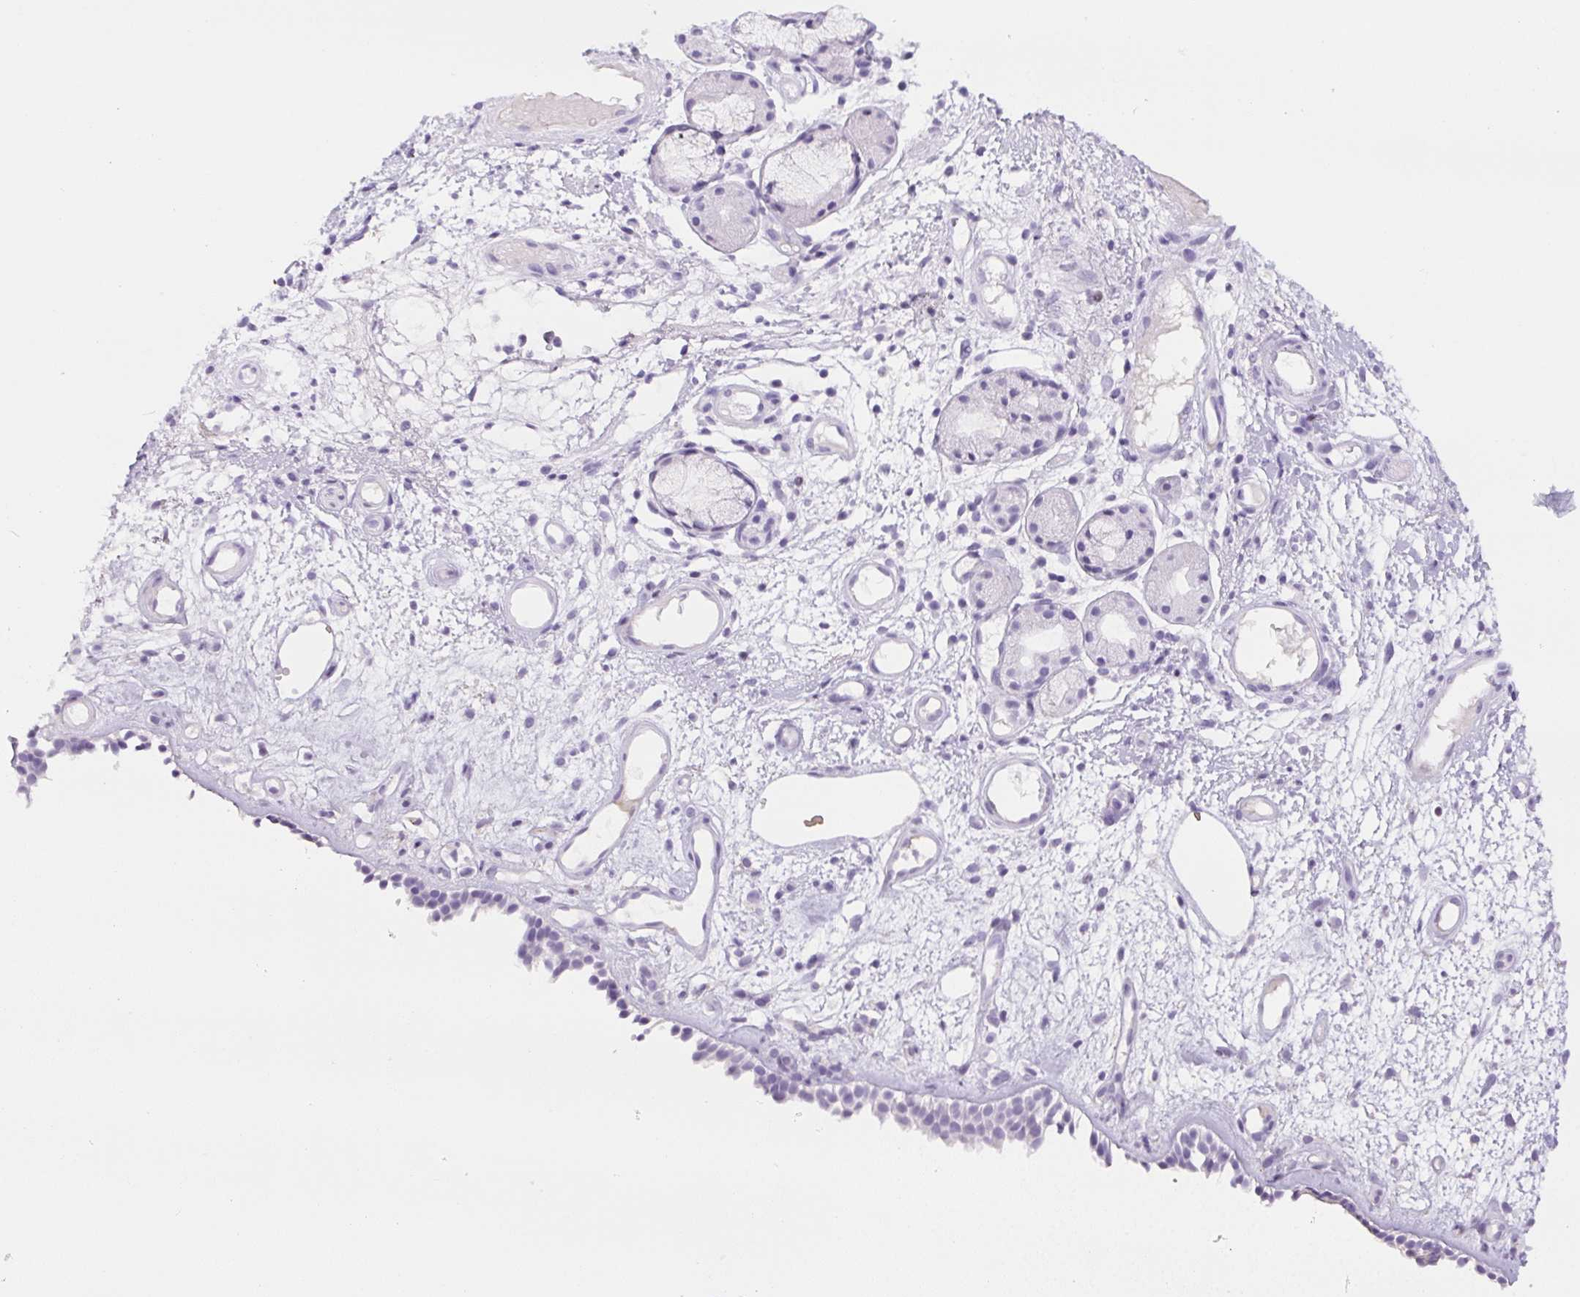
{"staining": {"intensity": "negative", "quantity": "none", "location": "none"}, "tissue": "nasopharynx", "cell_type": "Respiratory epithelial cells", "image_type": "normal", "snomed": [{"axis": "morphology", "description": "Normal tissue, NOS"}, {"axis": "morphology", "description": "Inflammation, NOS"}, {"axis": "topography", "description": "Nasopharynx"}], "caption": "Immunohistochemistry (IHC) of benign human nasopharynx reveals no positivity in respiratory epithelial cells. (Brightfield microscopy of DAB (3,3'-diaminobenzidine) immunohistochemistry at high magnification).", "gene": "BEND2", "patient": {"sex": "male", "age": 54}}